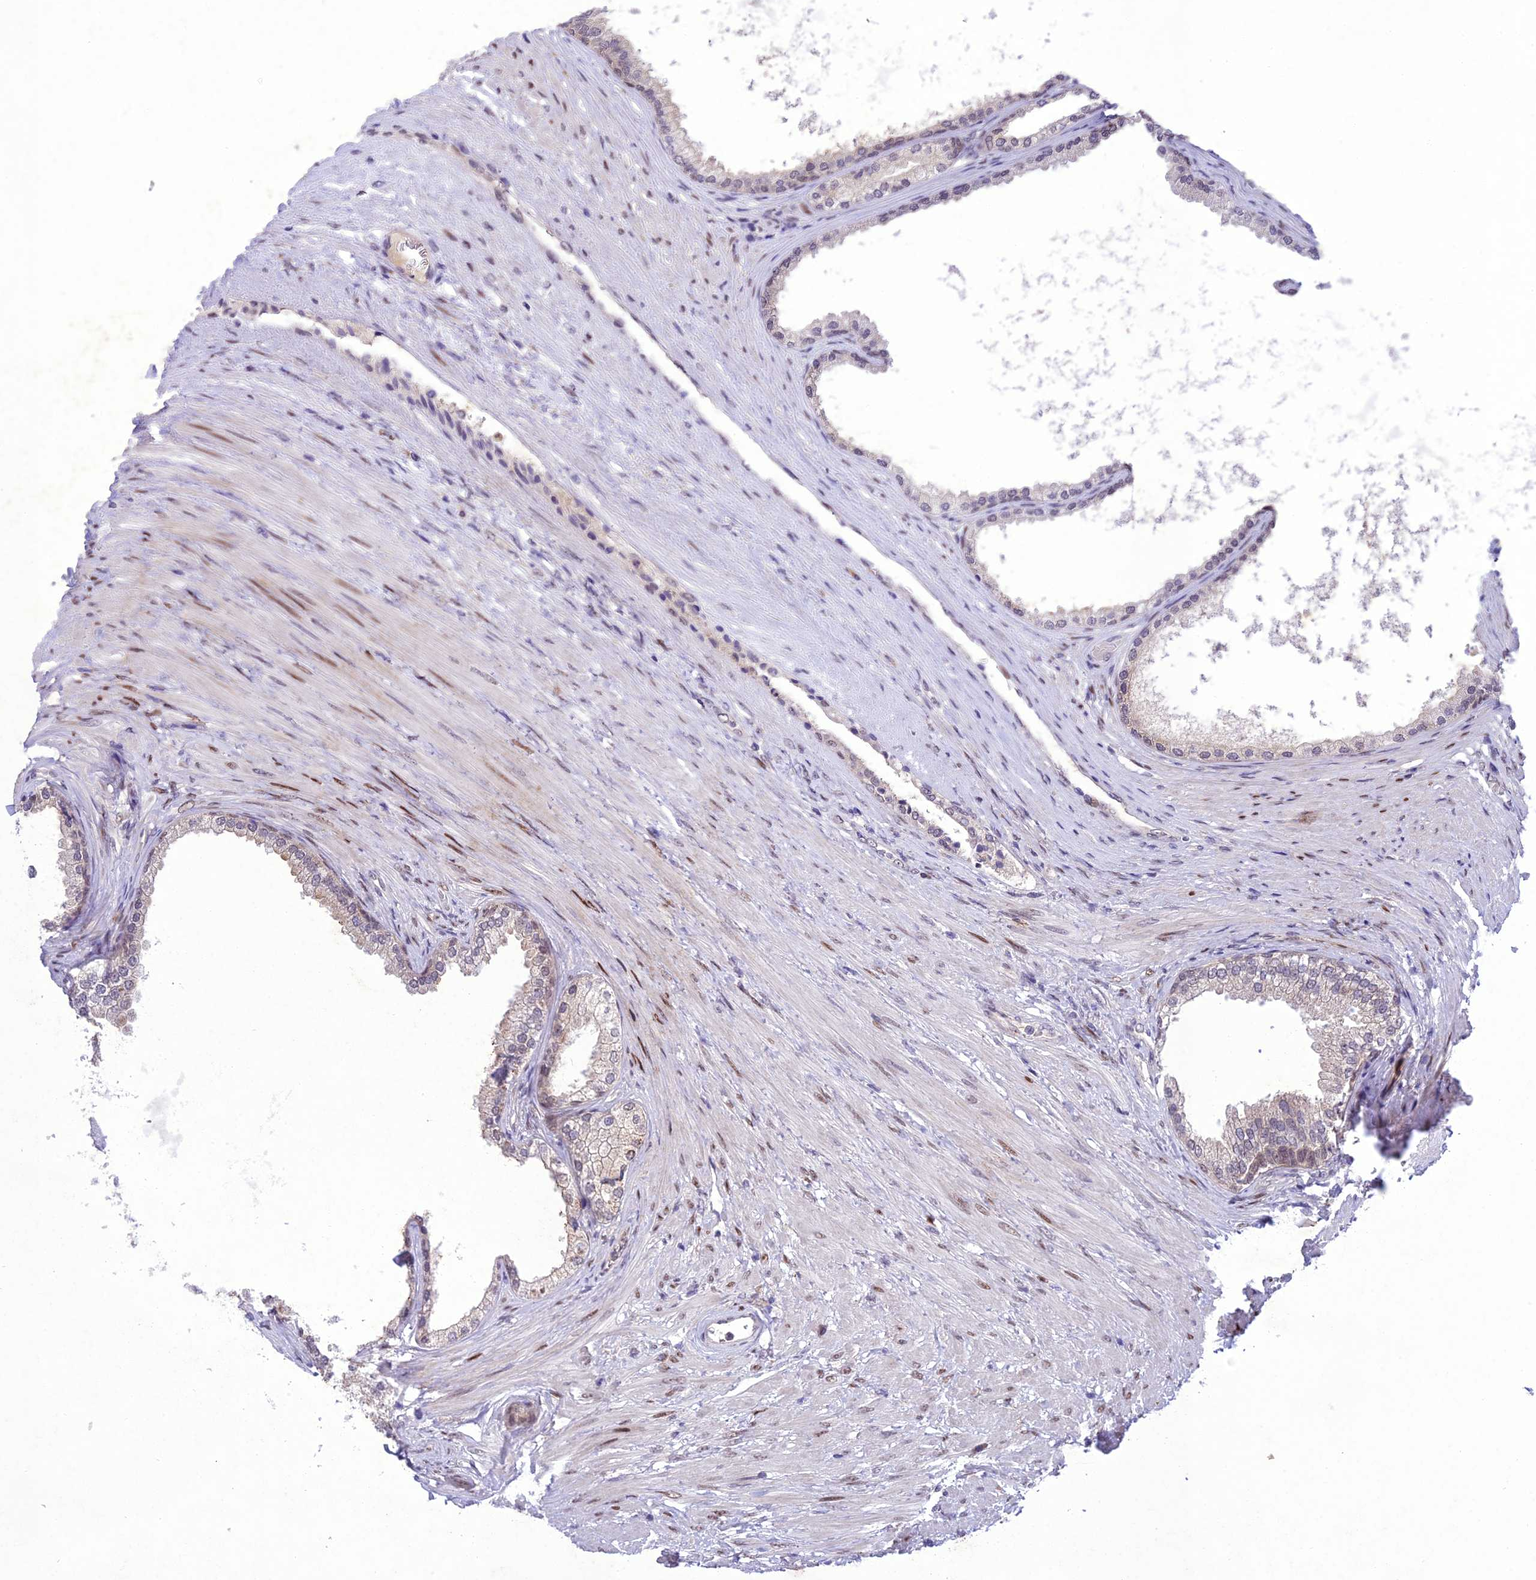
{"staining": {"intensity": "moderate", "quantity": "25%-75%", "location": "cytoplasmic/membranous"}, "tissue": "prostate", "cell_type": "Glandular cells", "image_type": "normal", "snomed": [{"axis": "morphology", "description": "Normal tissue, NOS"}, {"axis": "topography", "description": "Prostate"}], "caption": "Immunohistochemistry (DAB (3,3'-diaminobenzidine)) staining of unremarkable human prostate shows moderate cytoplasmic/membranous protein positivity in approximately 25%-75% of glandular cells. Nuclei are stained in blue.", "gene": "ANKRD52", "patient": {"sex": "male", "age": 76}}